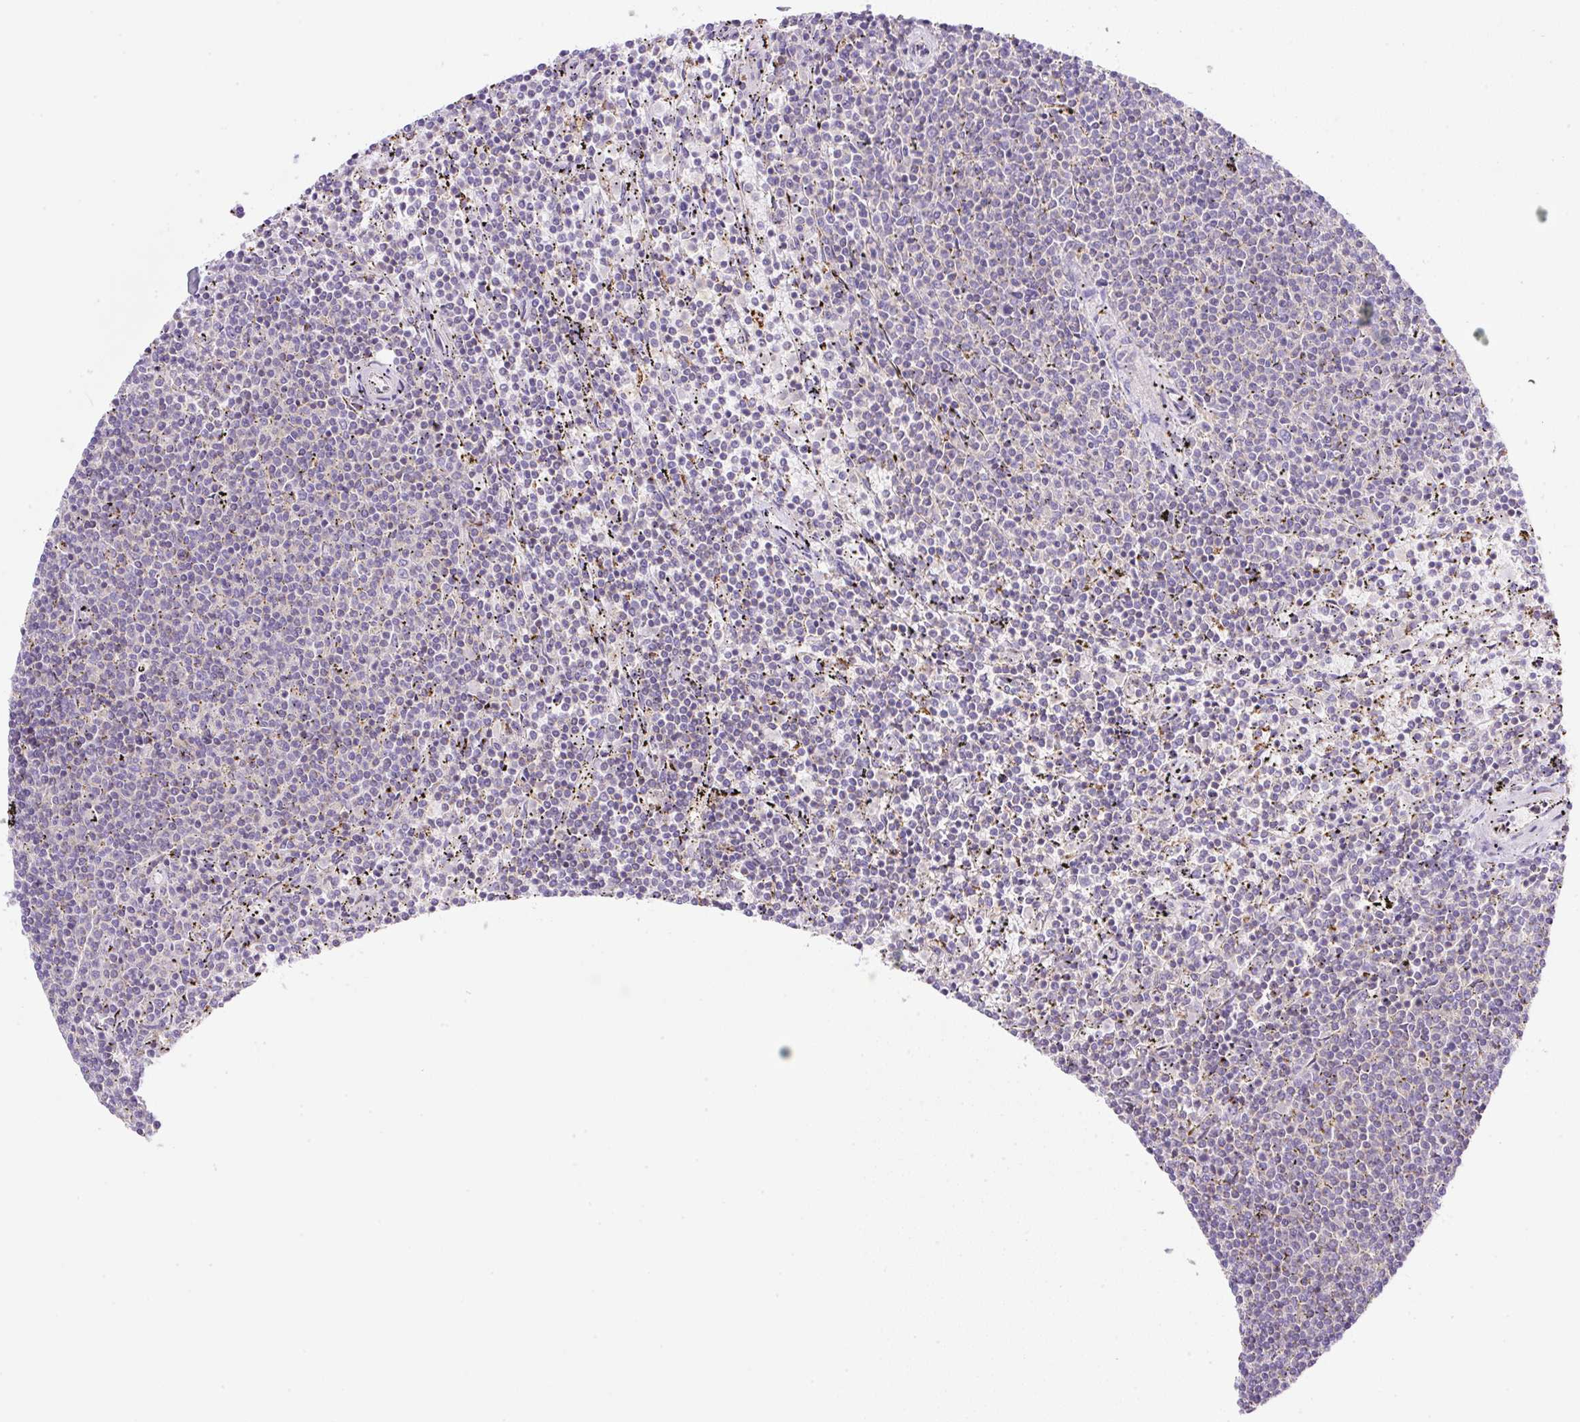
{"staining": {"intensity": "negative", "quantity": "none", "location": "none"}, "tissue": "lymphoma", "cell_type": "Tumor cells", "image_type": "cancer", "snomed": [{"axis": "morphology", "description": "Malignant lymphoma, non-Hodgkin's type, Low grade"}, {"axis": "topography", "description": "Spleen"}], "caption": "This is an immunohistochemistry (IHC) micrograph of human lymphoma. There is no positivity in tumor cells.", "gene": "NF1", "patient": {"sex": "female", "age": 50}}